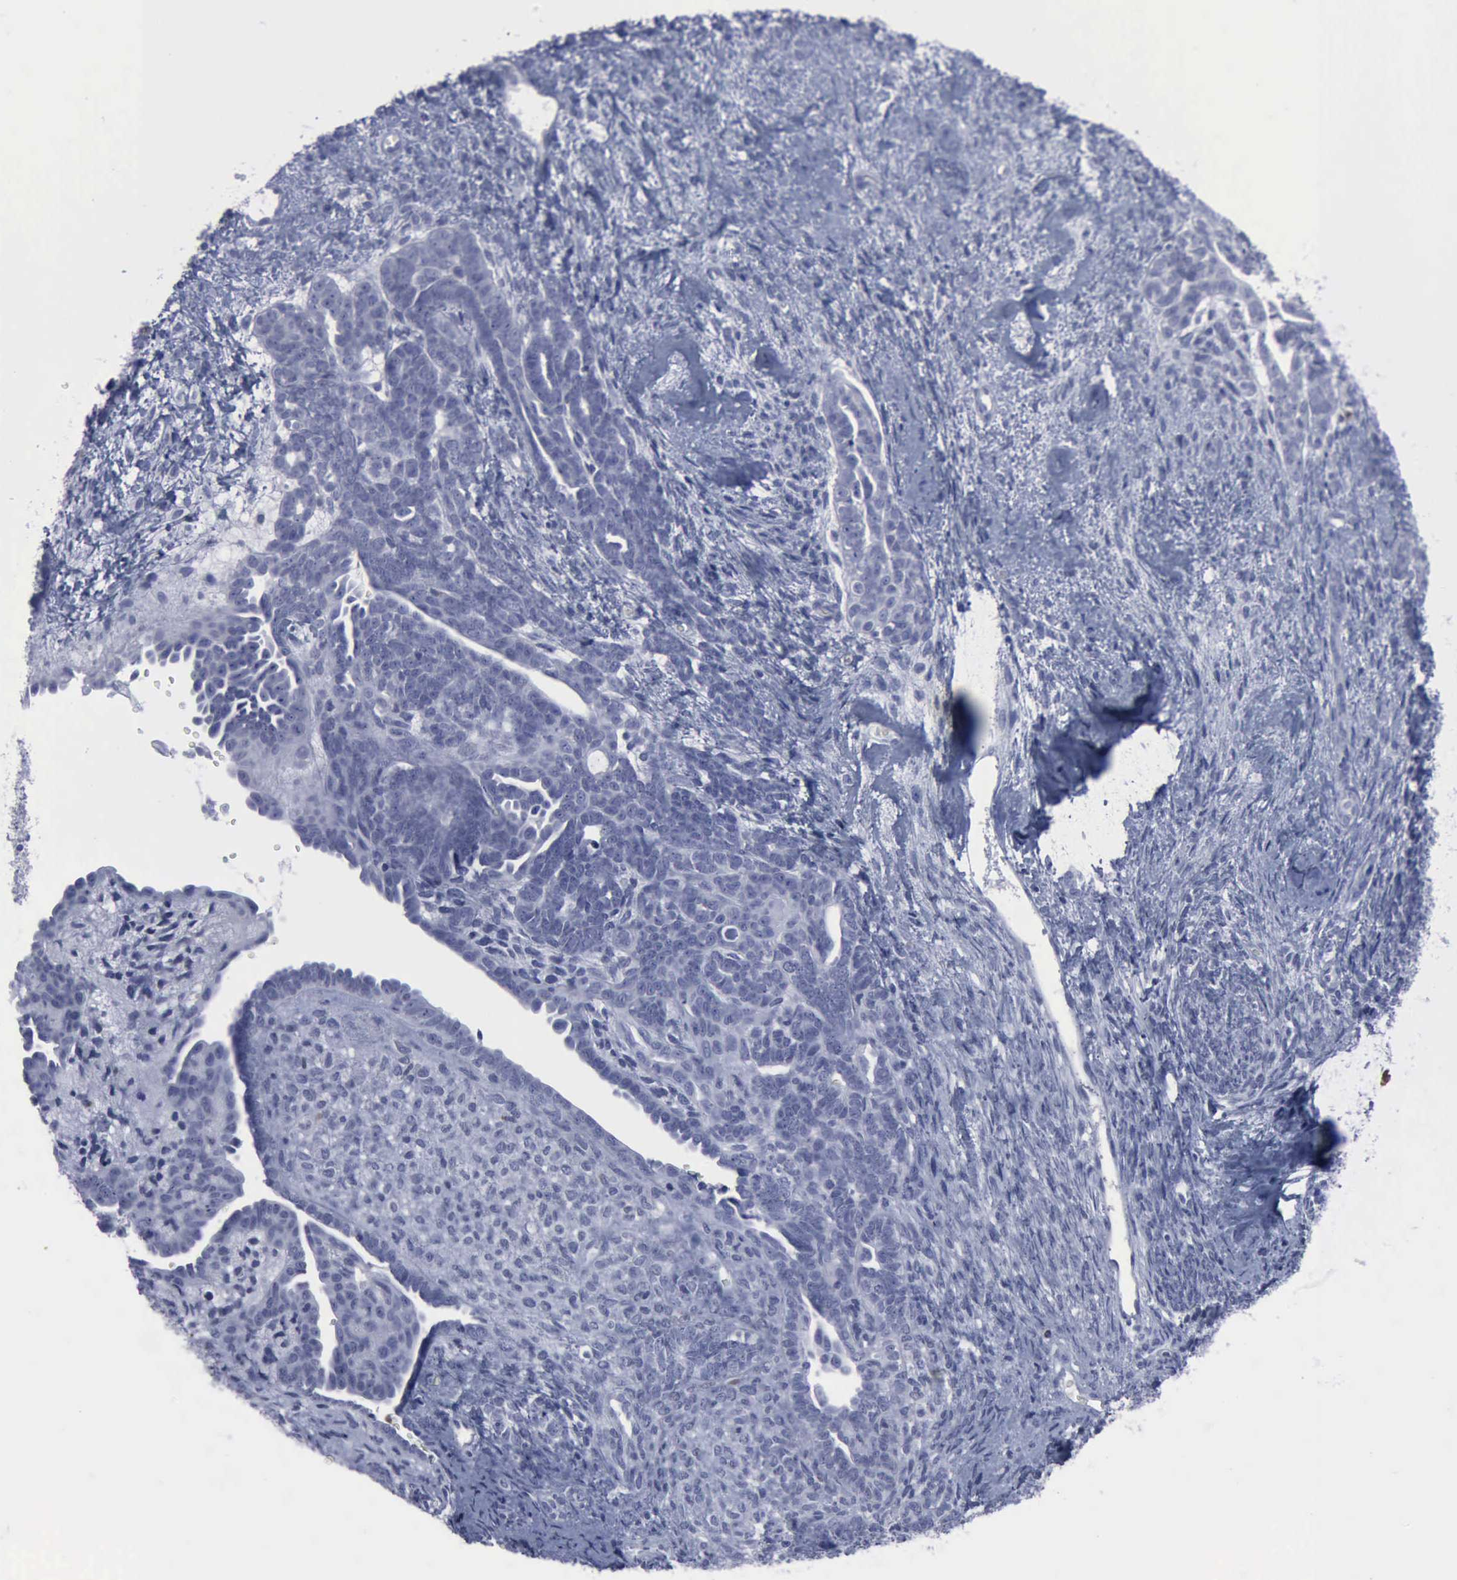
{"staining": {"intensity": "negative", "quantity": "none", "location": "none"}, "tissue": "endometrial cancer", "cell_type": "Tumor cells", "image_type": "cancer", "snomed": [{"axis": "morphology", "description": "Neoplasm, malignant, NOS"}, {"axis": "topography", "description": "Endometrium"}], "caption": "Immunohistochemistry micrograph of human malignant neoplasm (endometrial) stained for a protein (brown), which exhibits no staining in tumor cells.", "gene": "CSTA", "patient": {"sex": "female", "age": 74}}